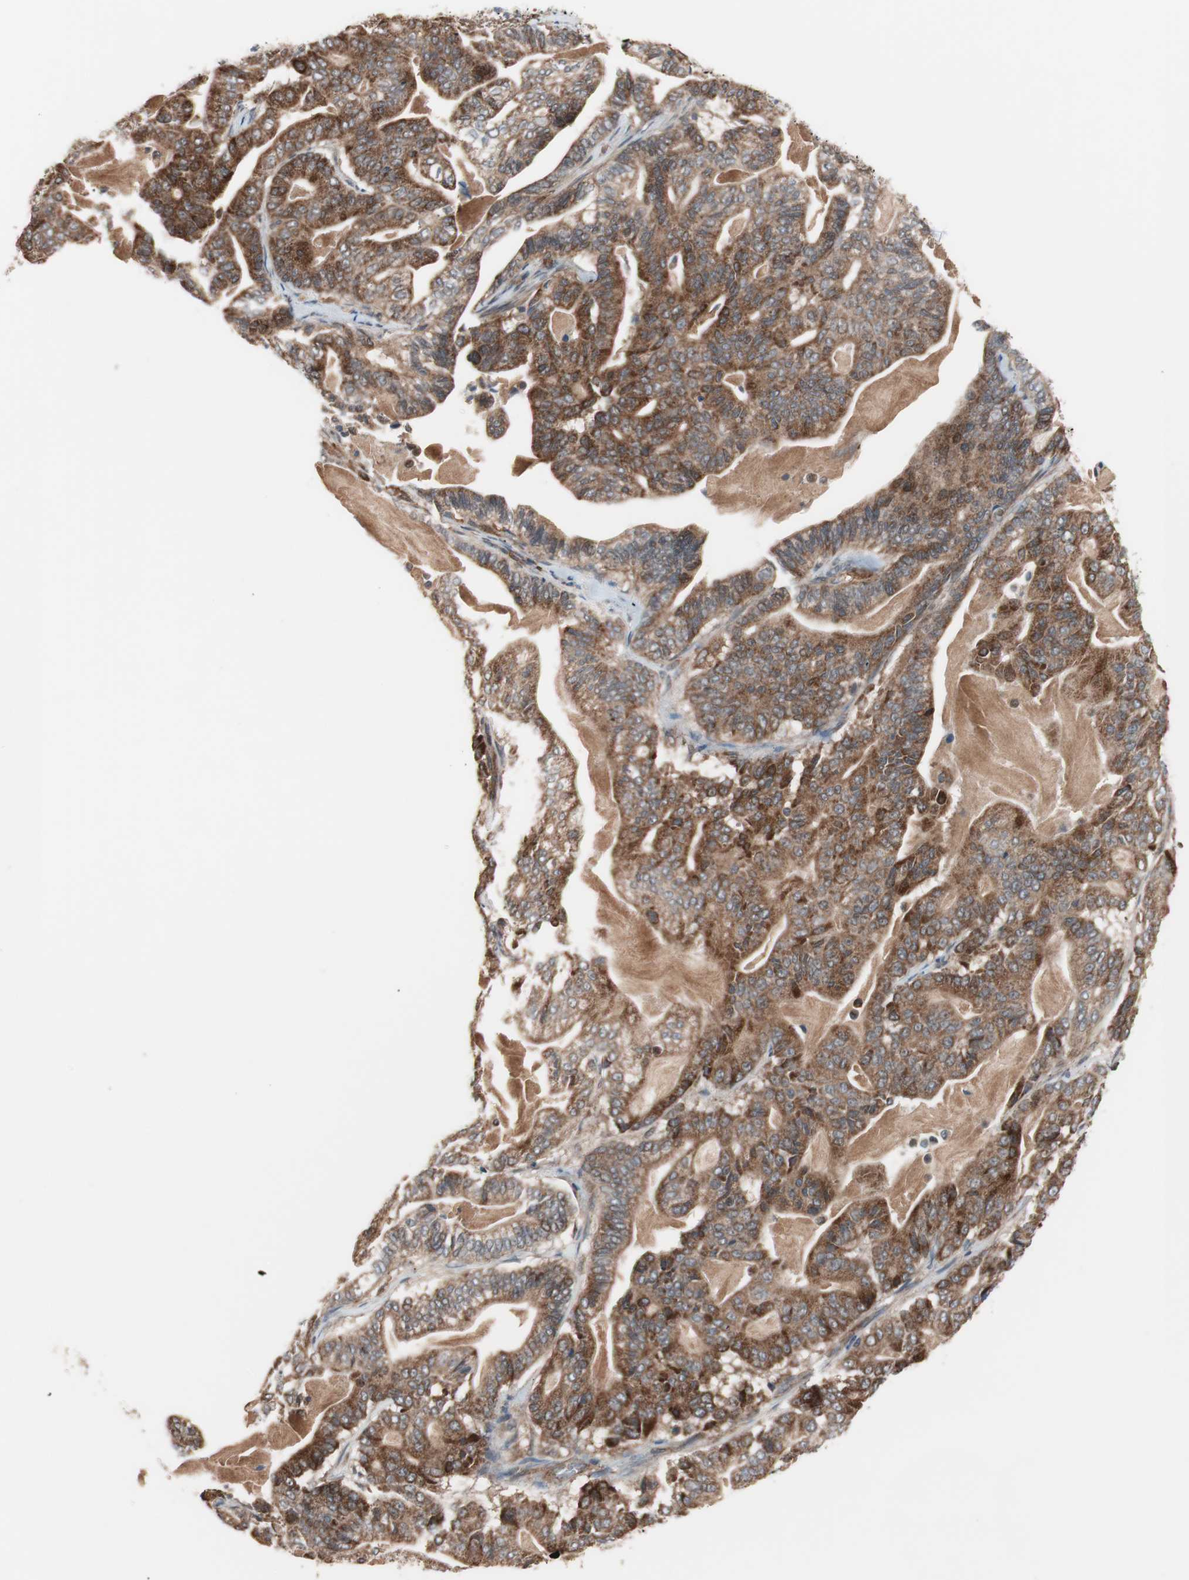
{"staining": {"intensity": "strong", "quantity": ">75%", "location": "cytoplasmic/membranous"}, "tissue": "pancreatic cancer", "cell_type": "Tumor cells", "image_type": "cancer", "snomed": [{"axis": "morphology", "description": "Adenocarcinoma, NOS"}, {"axis": "topography", "description": "Pancreas"}], "caption": "An immunohistochemistry (IHC) image of tumor tissue is shown. Protein staining in brown shows strong cytoplasmic/membranous positivity in adenocarcinoma (pancreatic) within tumor cells.", "gene": "HMBS", "patient": {"sex": "male", "age": 63}}